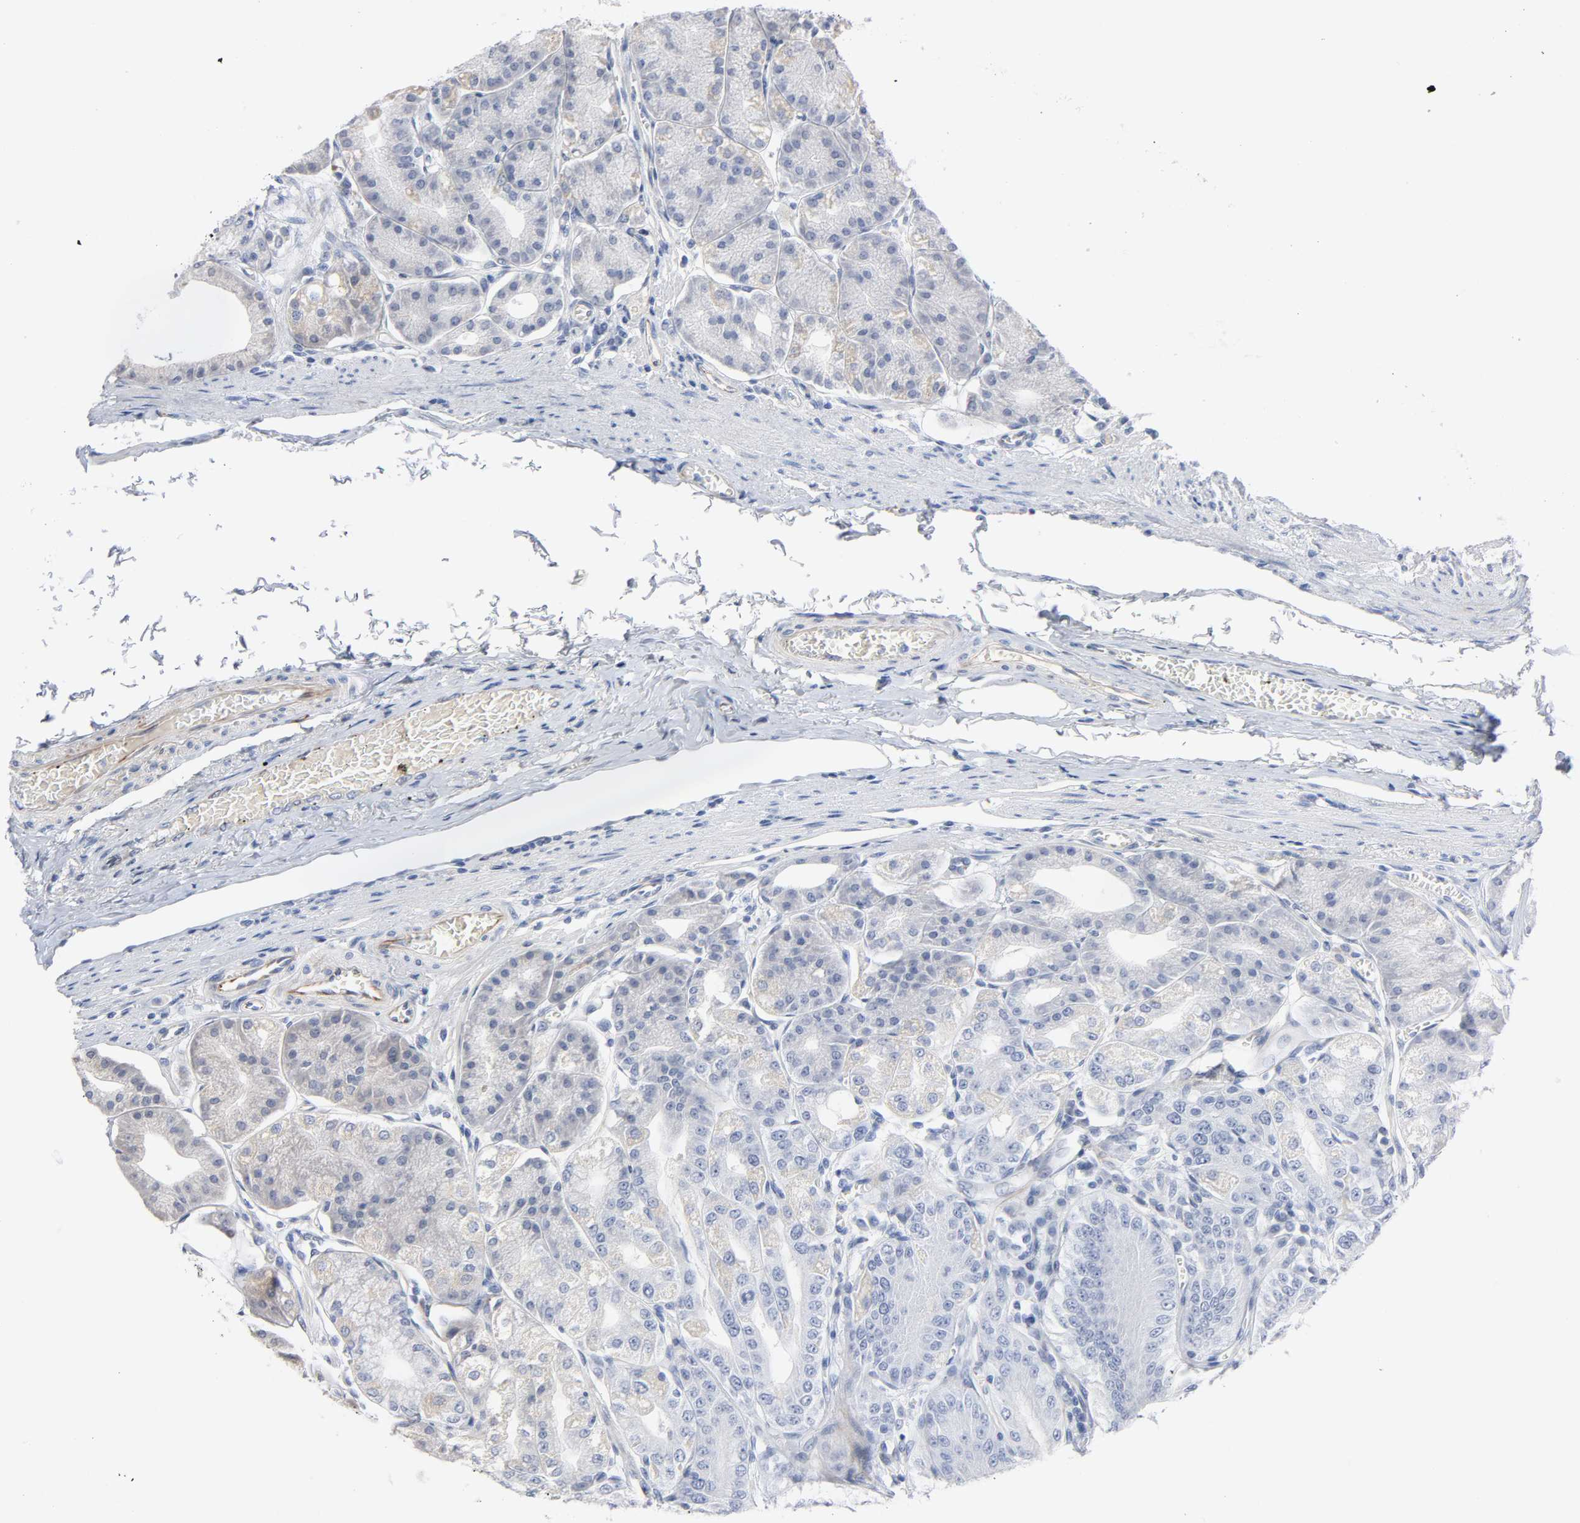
{"staining": {"intensity": "negative", "quantity": "none", "location": "none"}, "tissue": "stomach", "cell_type": "Glandular cells", "image_type": "normal", "snomed": [{"axis": "morphology", "description": "Normal tissue, NOS"}, {"axis": "topography", "description": "Stomach, lower"}], "caption": "Glandular cells show no significant positivity in benign stomach.", "gene": "FAM118A", "patient": {"sex": "male", "age": 71}}